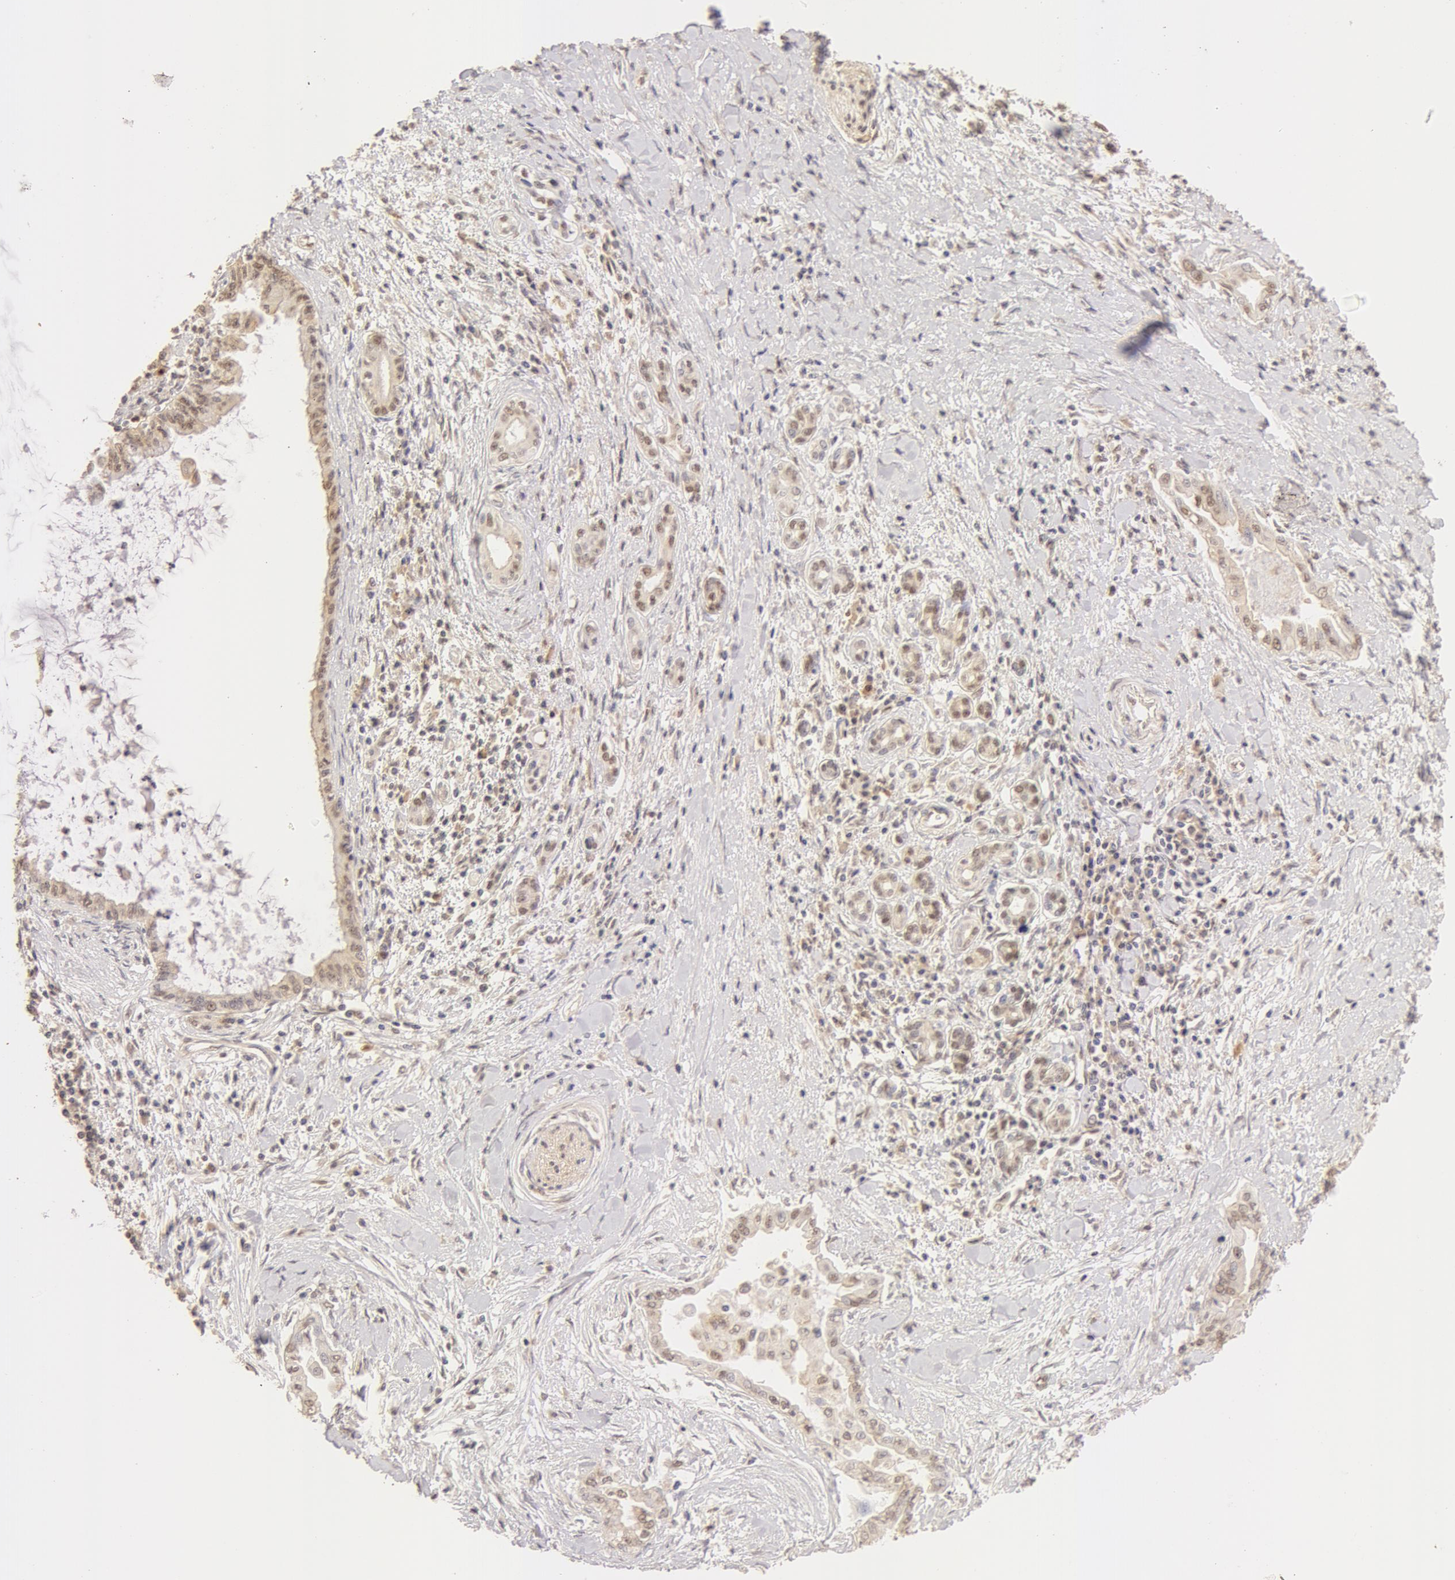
{"staining": {"intensity": "moderate", "quantity": ">75%", "location": "cytoplasmic/membranous,nuclear"}, "tissue": "pancreatic cancer", "cell_type": "Tumor cells", "image_type": "cancer", "snomed": [{"axis": "morphology", "description": "Adenocarcinoma, NOS"}, {"axis": "topography", "description": "Pancreas"}], "caption": "This is an image of immunohistochemistry staining of pancreatic adenocarcinoma, which shows moderate staining in the cytoplasmic/membranous and nuclear of tumor cells.", "gene": "SNRNP70", "patient": {"sex": "female", "age": 64}}